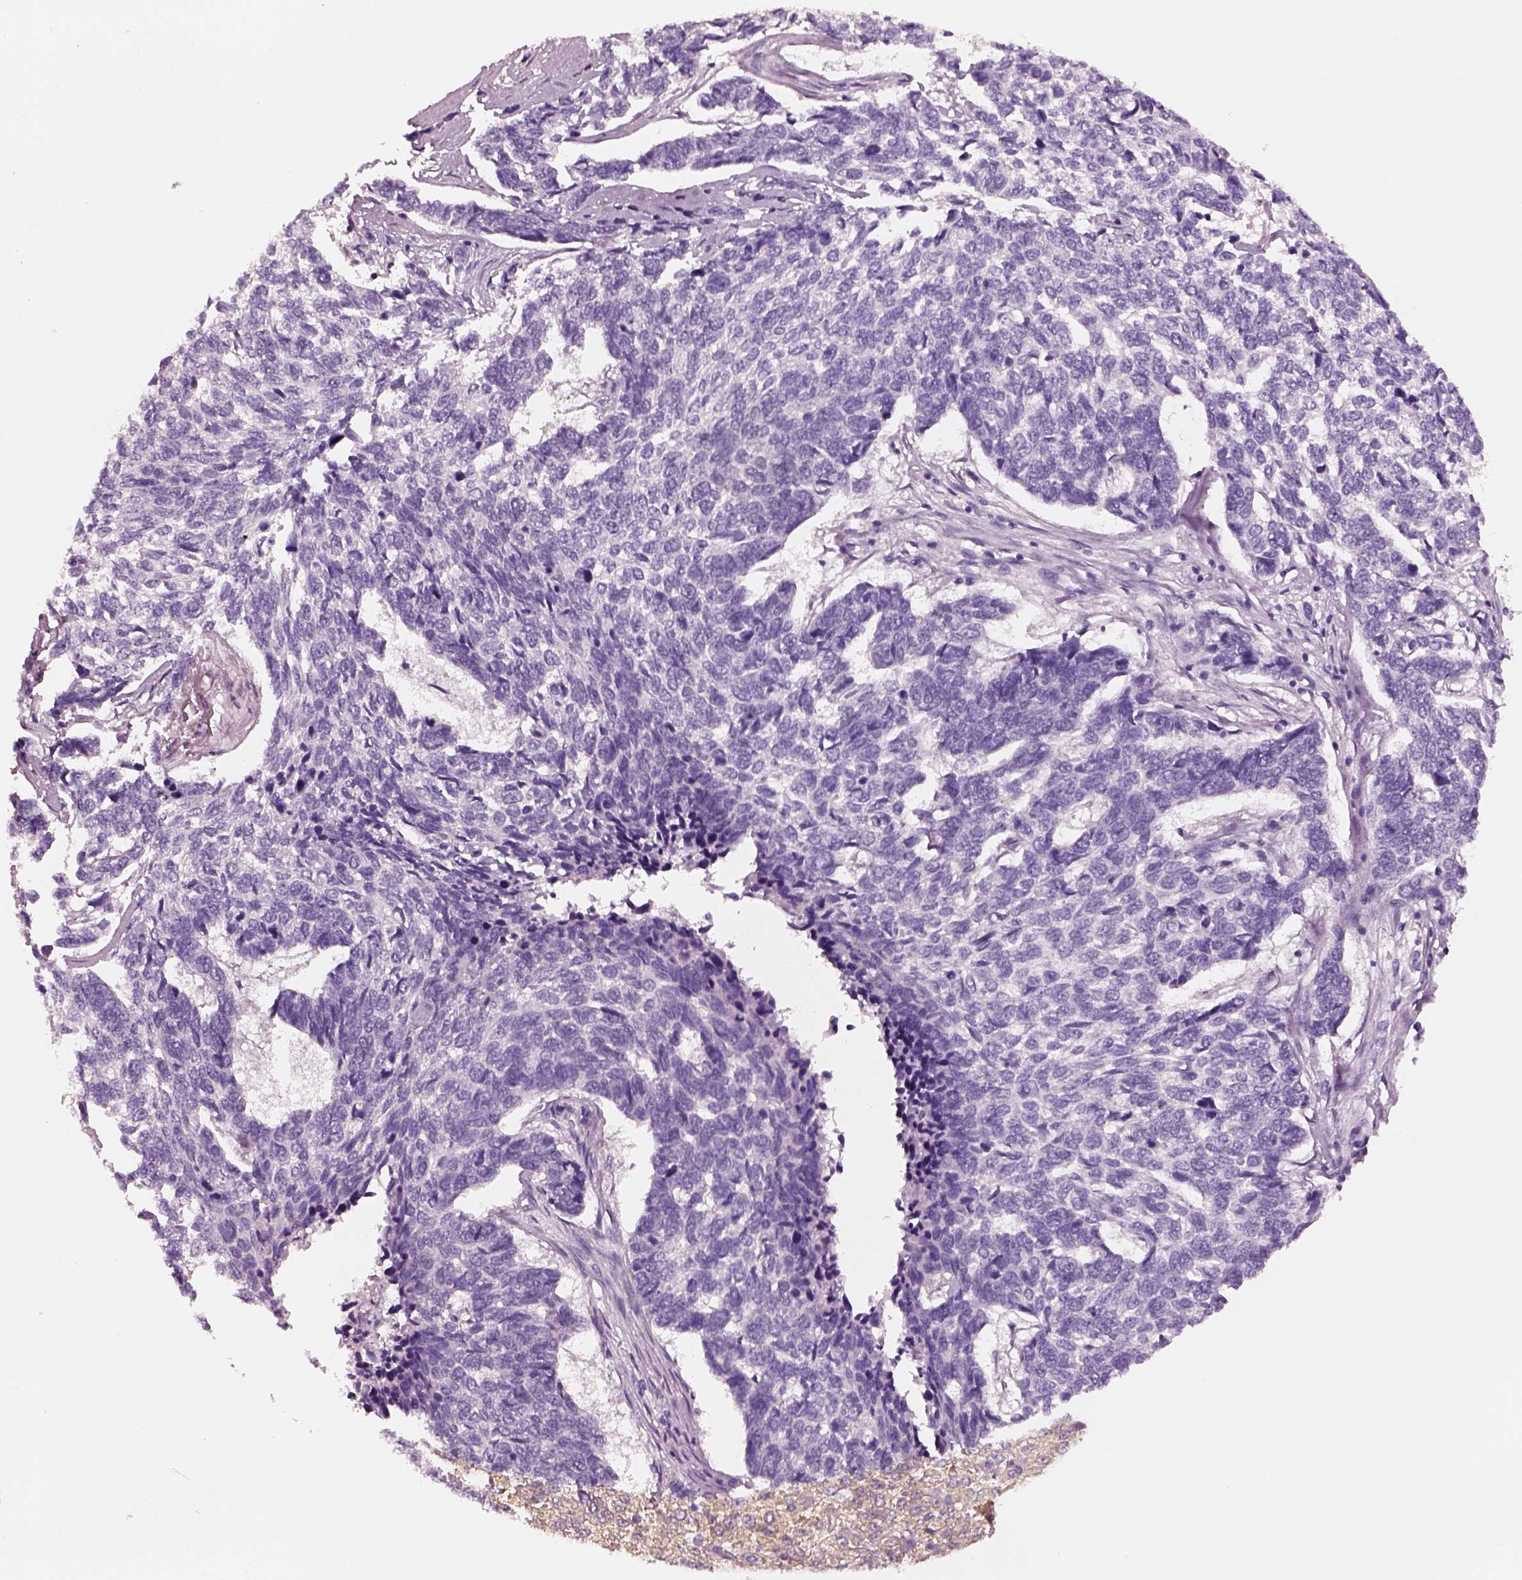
{"staining": {"intensity": "negative", "quantity": "none", "location": "none"}, "tissue": "skin cancer", "cell_type": "Tumor cells", "image_type": "cancer", "snomed": [{"axis": "morphology", "description": "Basal cell carcinoma"}, {"axis": "topography", "description": "Skin"}], "caption": "Tumor cells are negative for brown protein staining in skin cancer.", "gene": "ELSPBP1", "patient": {"sex": "female", "age": 65}}